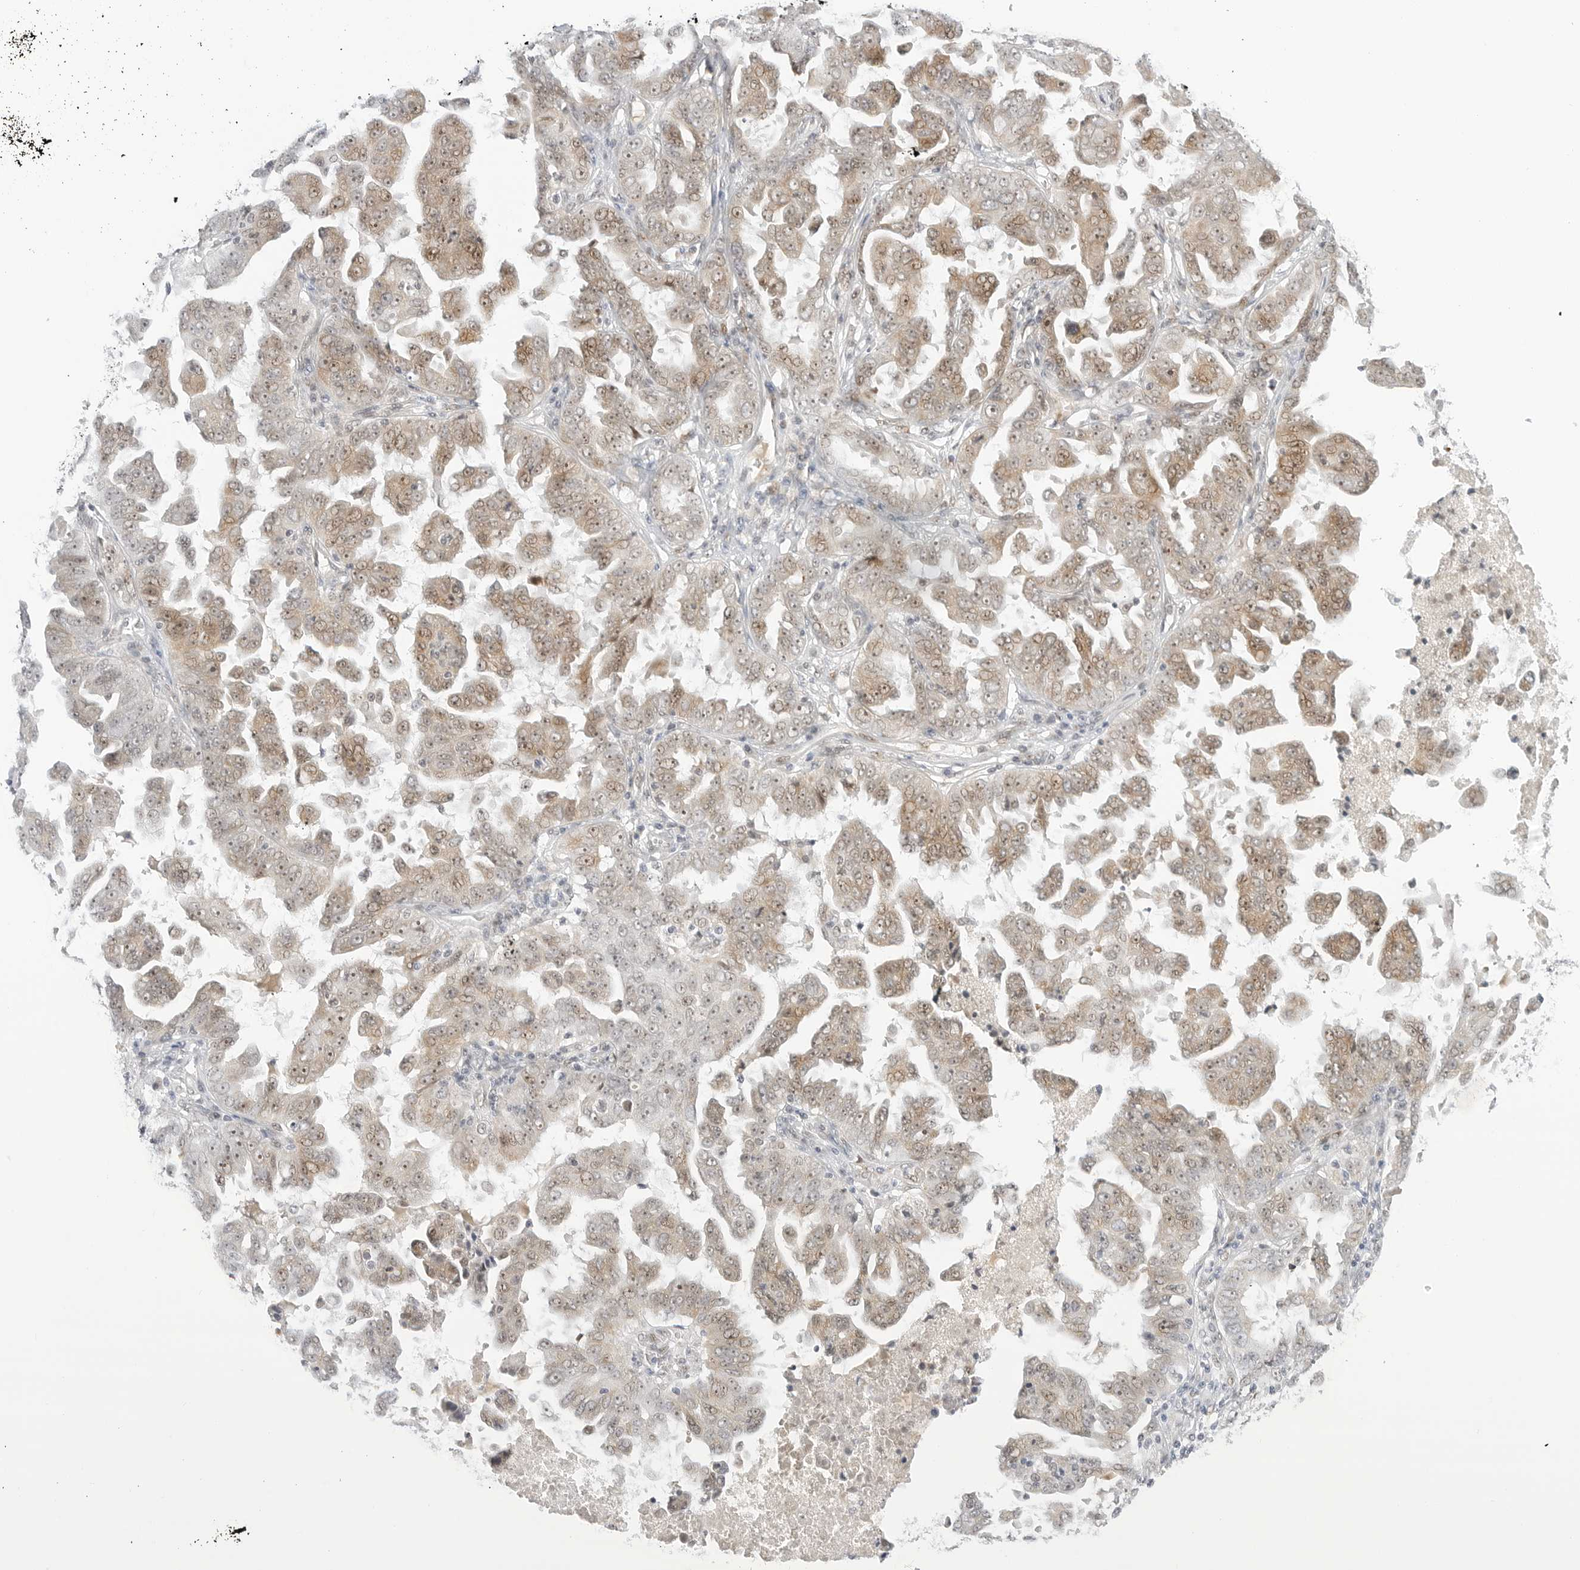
{"staining": {"intensity": "moderate", "quantity": ">75%", "location": "cytoplasmic/membranous,nuclear"}, "tissue": "ovarian cancer", "cell_type": "Tumor cells", "image_type": "cancer", "snomed": [{"axis": "morphology", "description": "Carcinoma, endometroid"}, {"axis": "topography", "description": "Ovary"}], "caption": "Endometroid carcinoma (ovarian) stained with a brown dye reveals moderate cytoplasmic/membranous and nuclear positive staining in approximately >75% of tumor cells.", "gene": "HIPK3", "patient": {"sex": "female", "age": 62}}